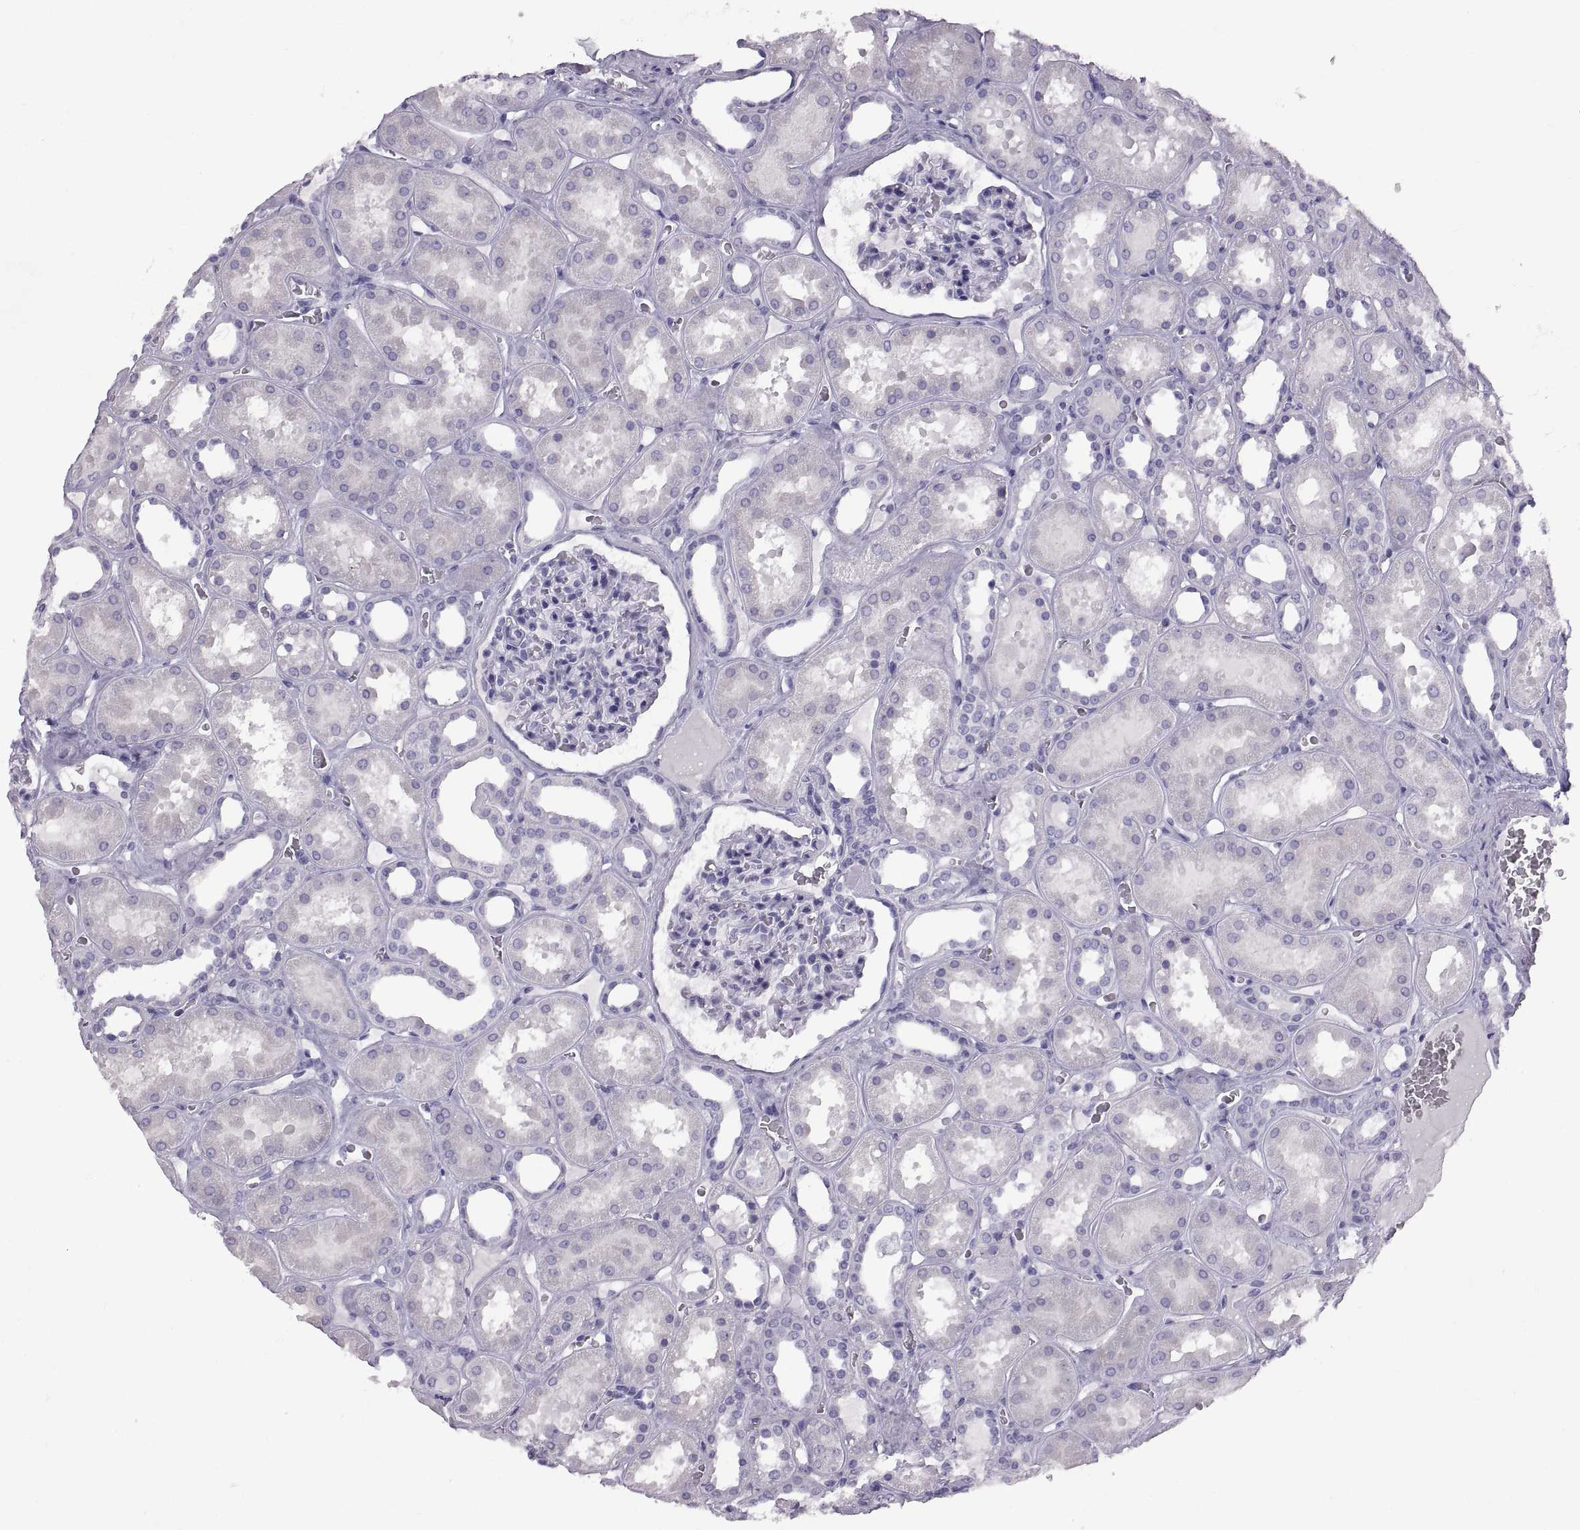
{"staining": {"intensity": "negative", "quantity": "none", "location": "none"}, "tissue": "kidney", "cell_type": "Cells in glomeruli", "image_type": "normal", "snomed": [{"axis": "morphology", "description": "Normal tissue, NOS"}, {"axis": "topography", "description": "Kidney"}], "caption": "Immunohistochemistry of normal kidney reveals no staining in cells in glomeruli.", "gene": "WFDC8", "patient": {"sex": "female", "age": 41}}